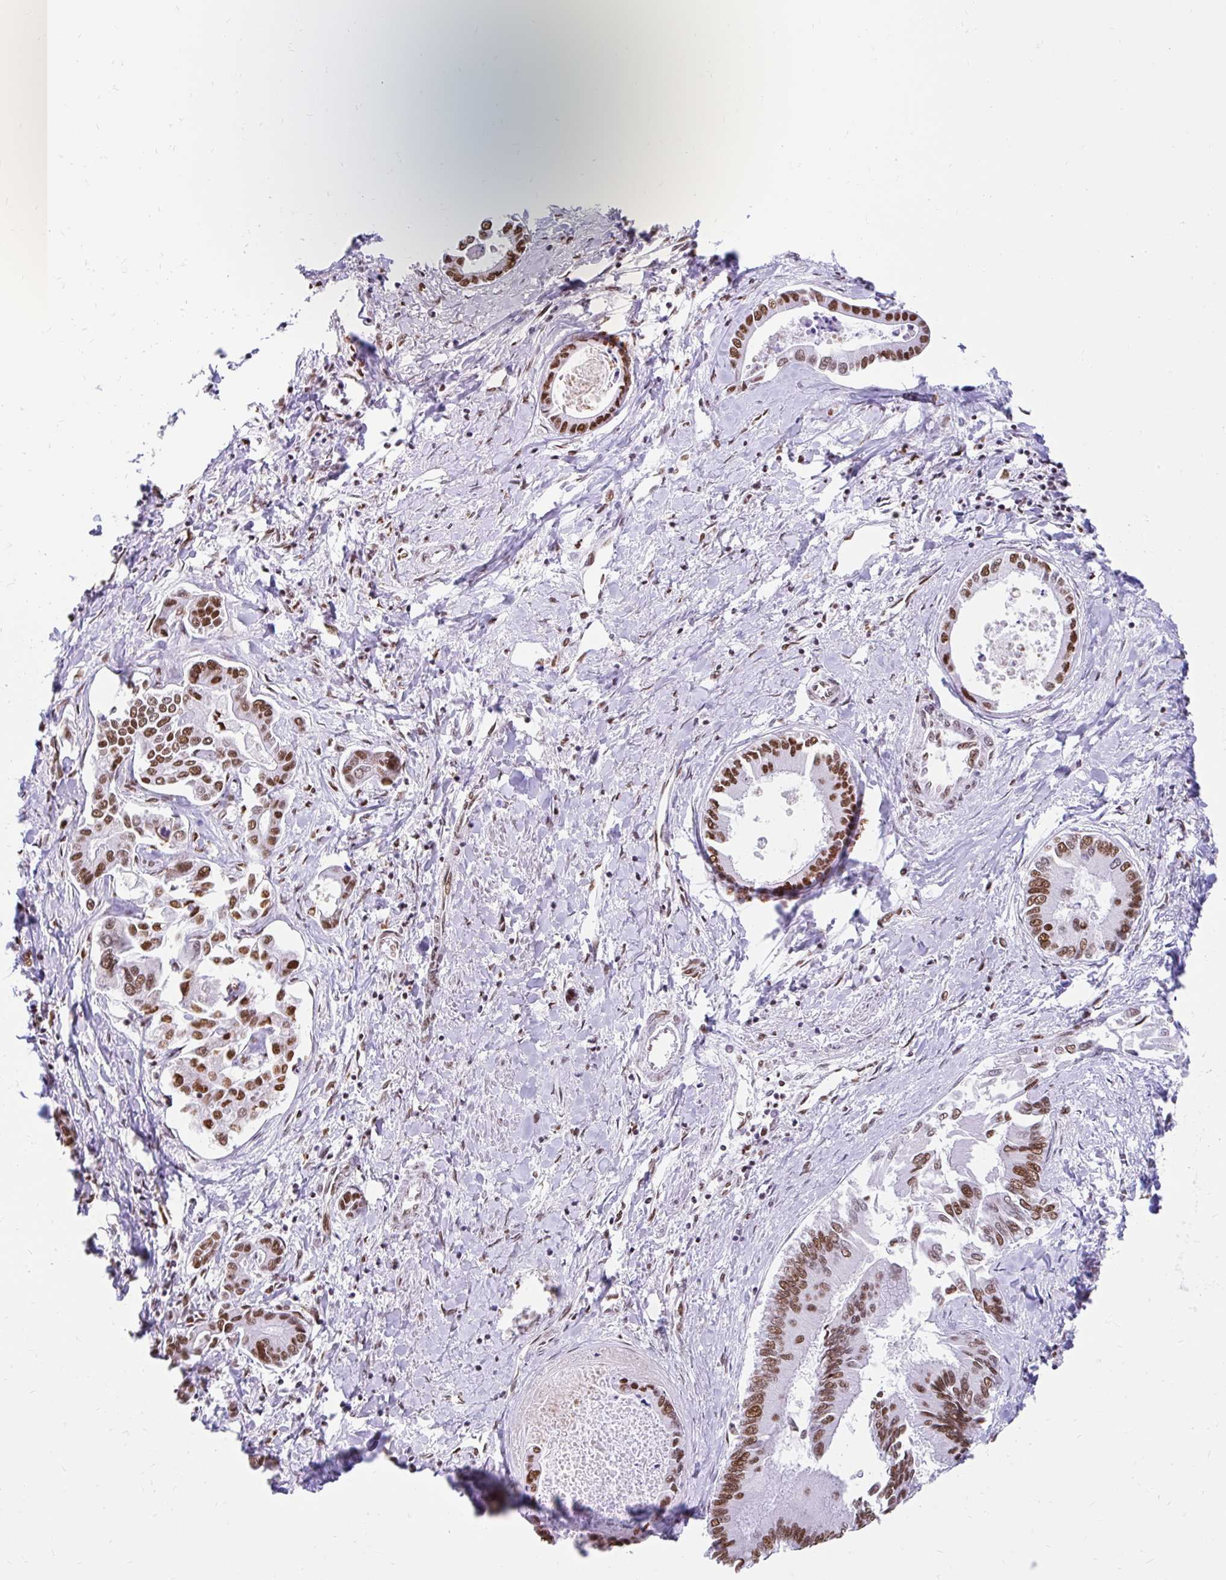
{"staining": {"intensity": "moderate", "quantity": ">75%", "location": "nuclear"}, "tissue": "liver cancer", "cell_type": "Tumor cells", "image_type": "cancer", "snomed": [{"axis": "morphology", "description": "Cholangiocarcinoma"}, {"axis": "topography", "description": "Liver"}], "caption": "This is a micrograph of IHC staining of liver cancer (cholangiocarcinoma), which shows moderate positivity in the nuclear of tumor cells.", "gene": "KHDRBS1", "patient": {"sex": "male", "age": 66}}